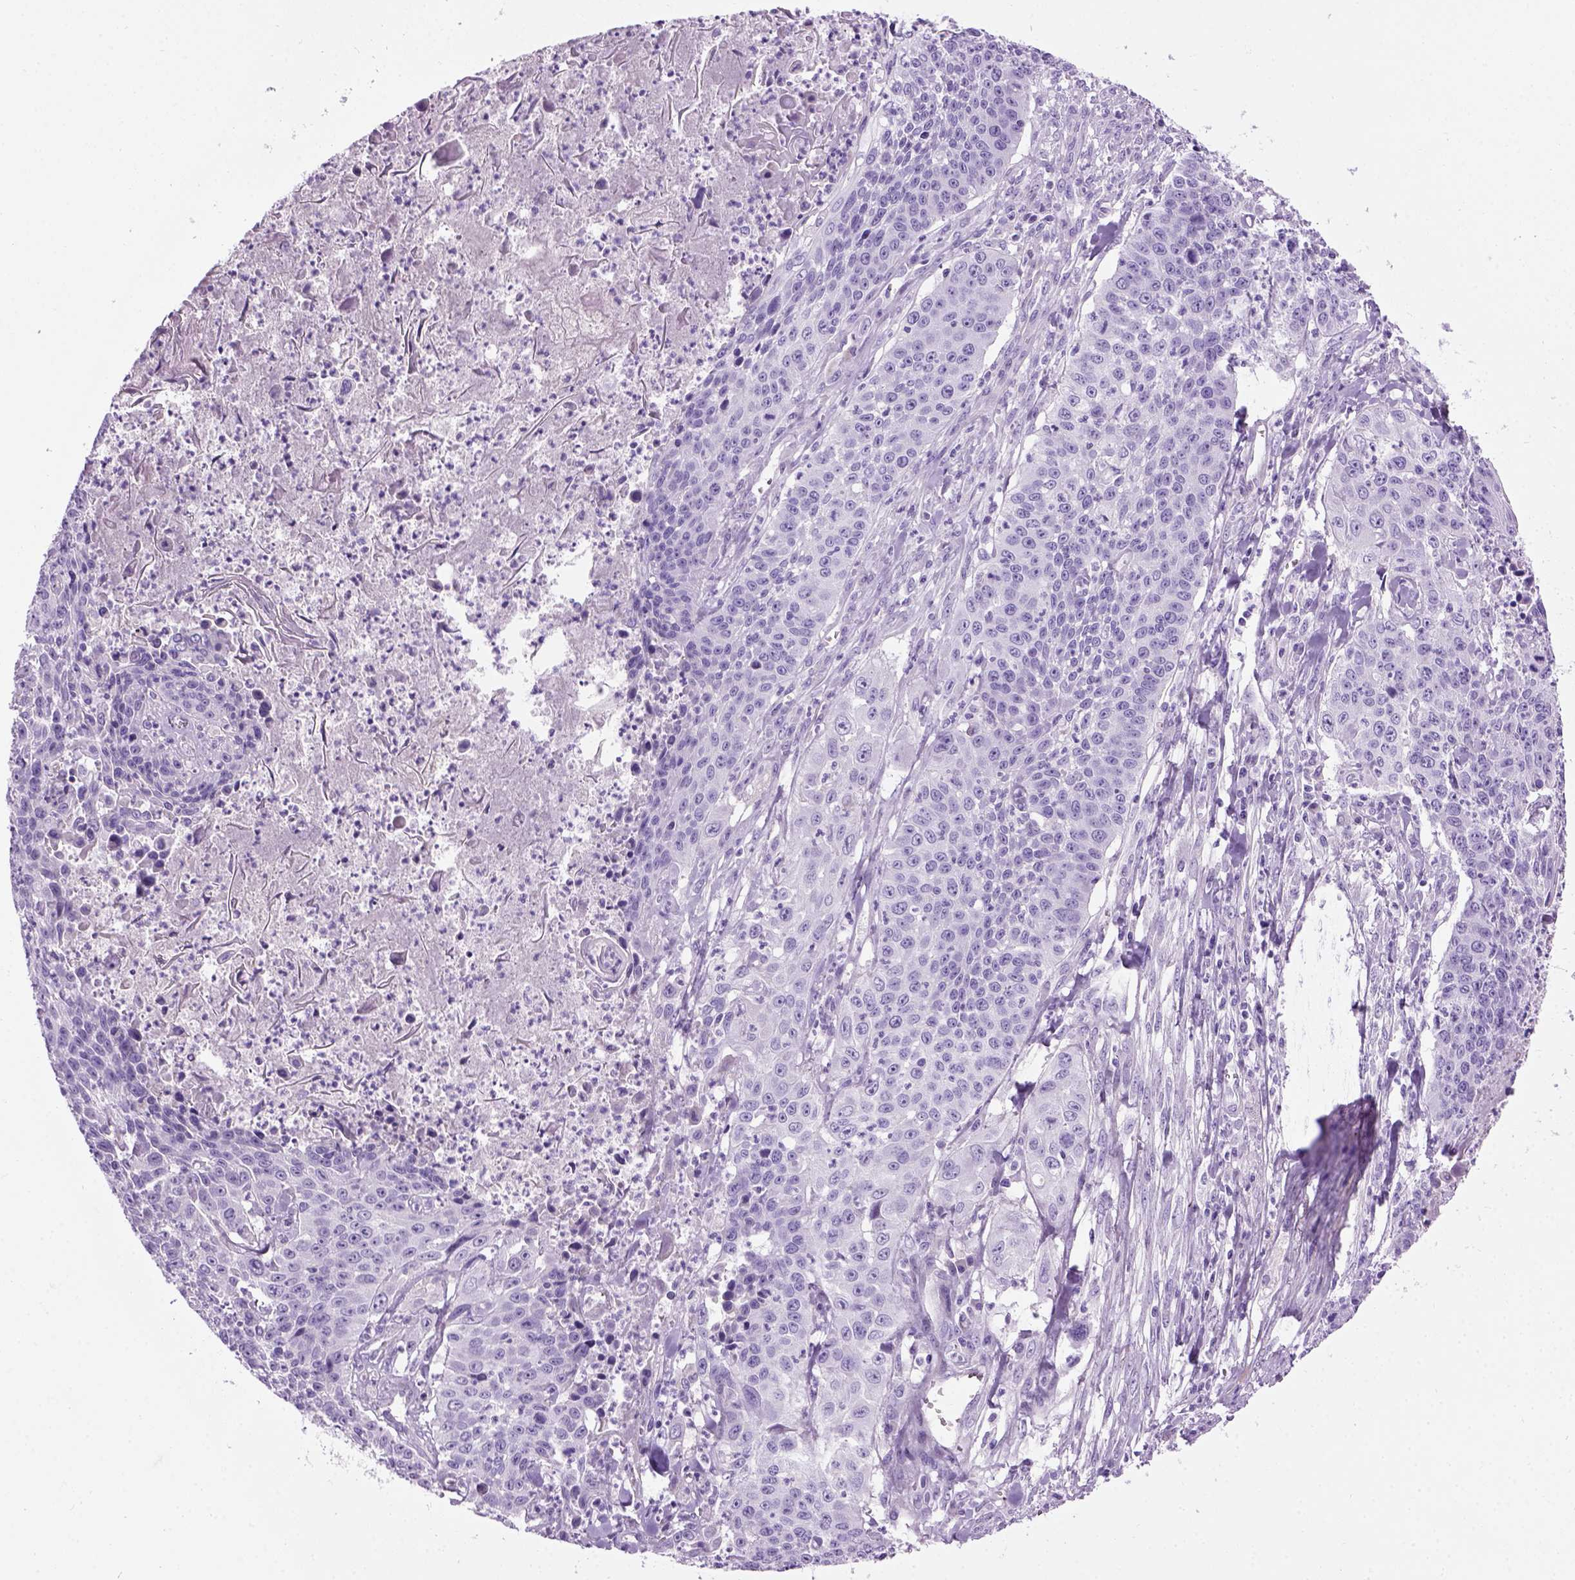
{"staining": {"intensity": "negative", "quantity": "none", "location": "none"}, "tissue": "lung cancer", "cell_type": "Tumor cells", "image_type": "cancer", "snomed": [{"axis": "morphology", "description": "Squamous cell carcinoma, NOS"}, {"axis": "morphology", "description": "Squamous cell carcinoma, metastatic, NOS"}, {"axis": "topography", "description": "Lung"}, {"axis": "topography", "description": "Pleura, NOS"}], "caption": "Immunohistochemistry of human squamous cell carcinoma (lung) exhibits no expression in tumor cells.", "gene": "GABRB2", "patient": {"sex": "male", "age": 72}}